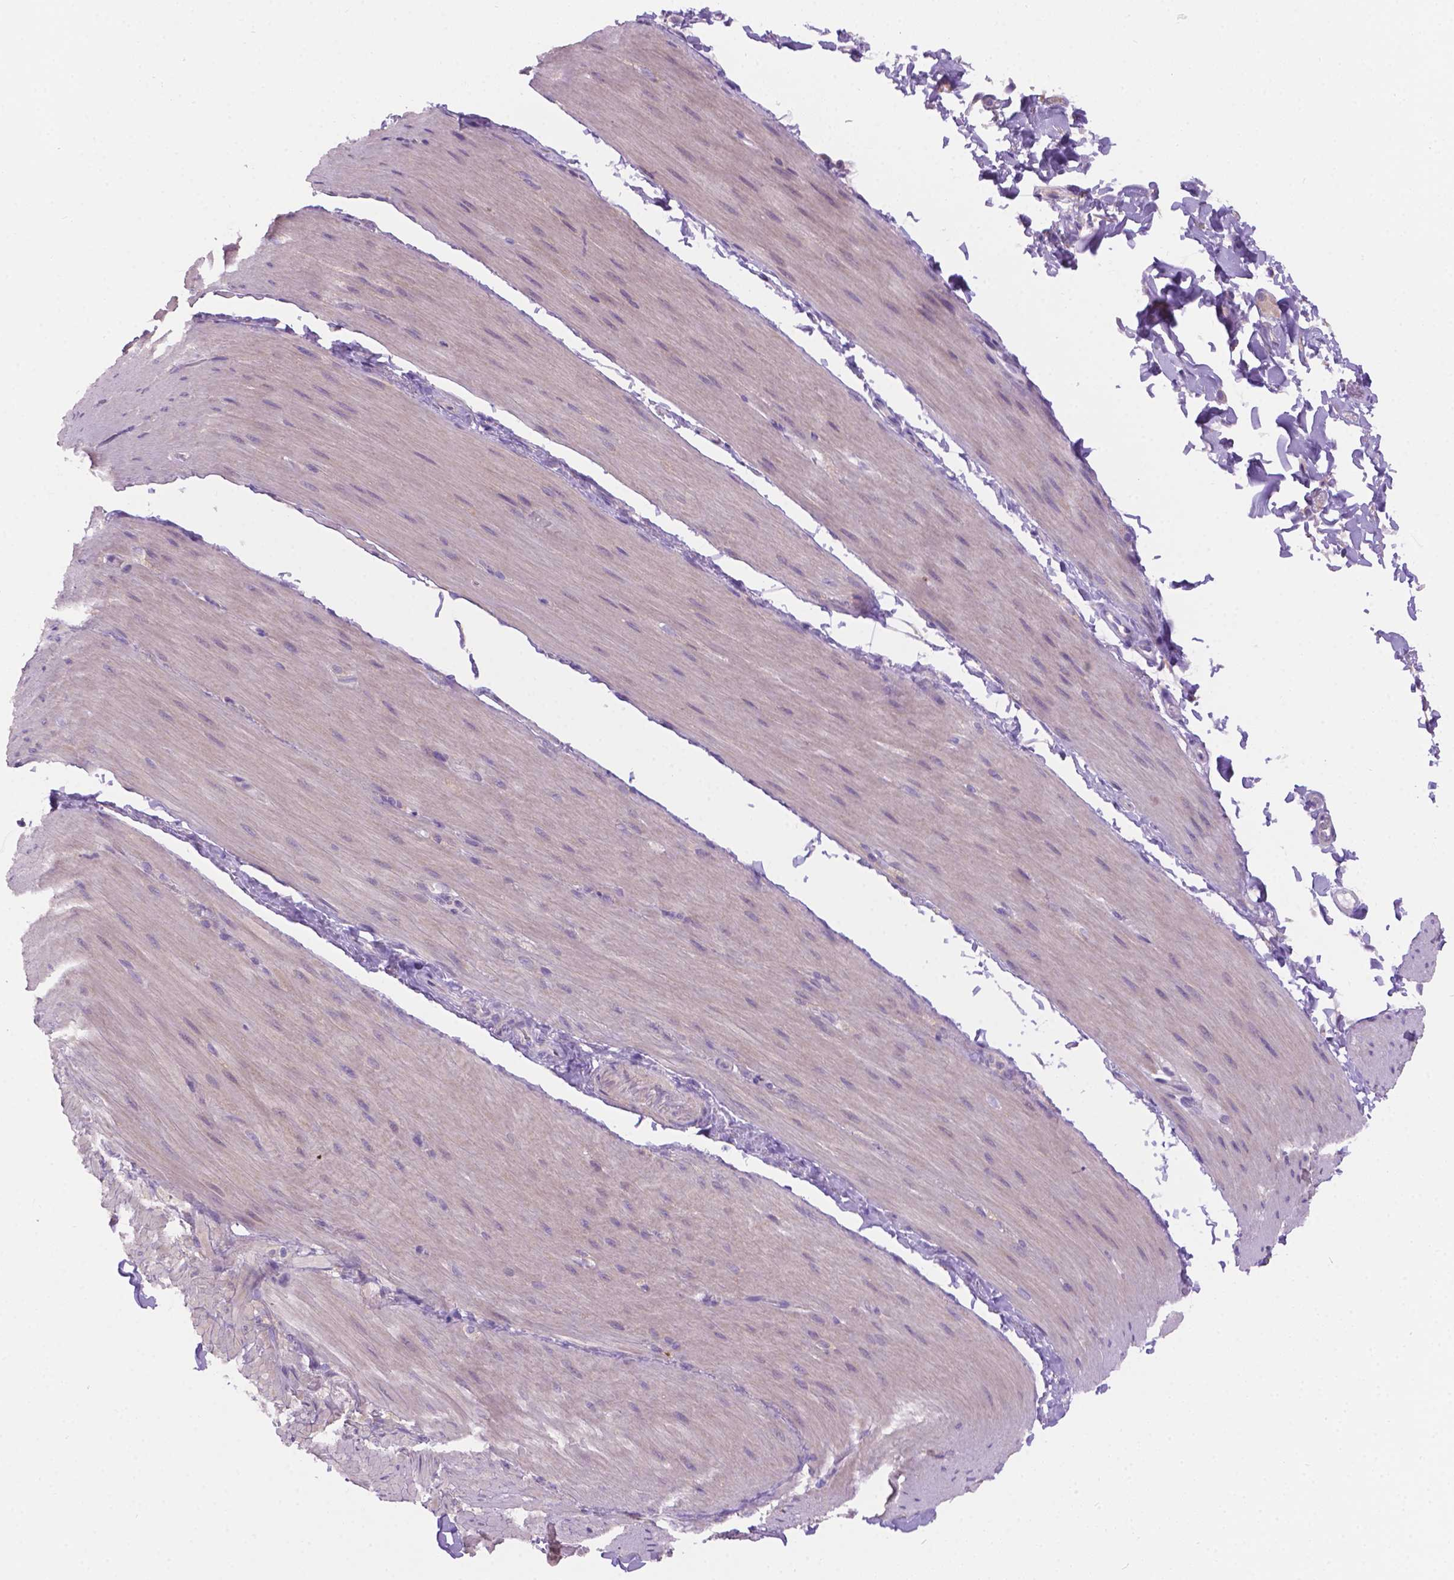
{"staining": {"intensity": "negative", "quantity": "none", "location": "none"}, "tissue": "smooth muscle", "cell_type": "Smooth muscle cells", "image_type": "normal", "snomed": [{"axis": "morphology", "description": "Normal tissue, NOS"}, {"axis": "topography", "description": "Smooth muscle"}, {"axis": "topography", "description": "Colon"}], "caption": "Immunohistochemical staining of benign smooth muscle exhibits no significant expression in smooth muscle cells.", "gene": "CDH7", "patient": {"sex": "male", "age": 73}}